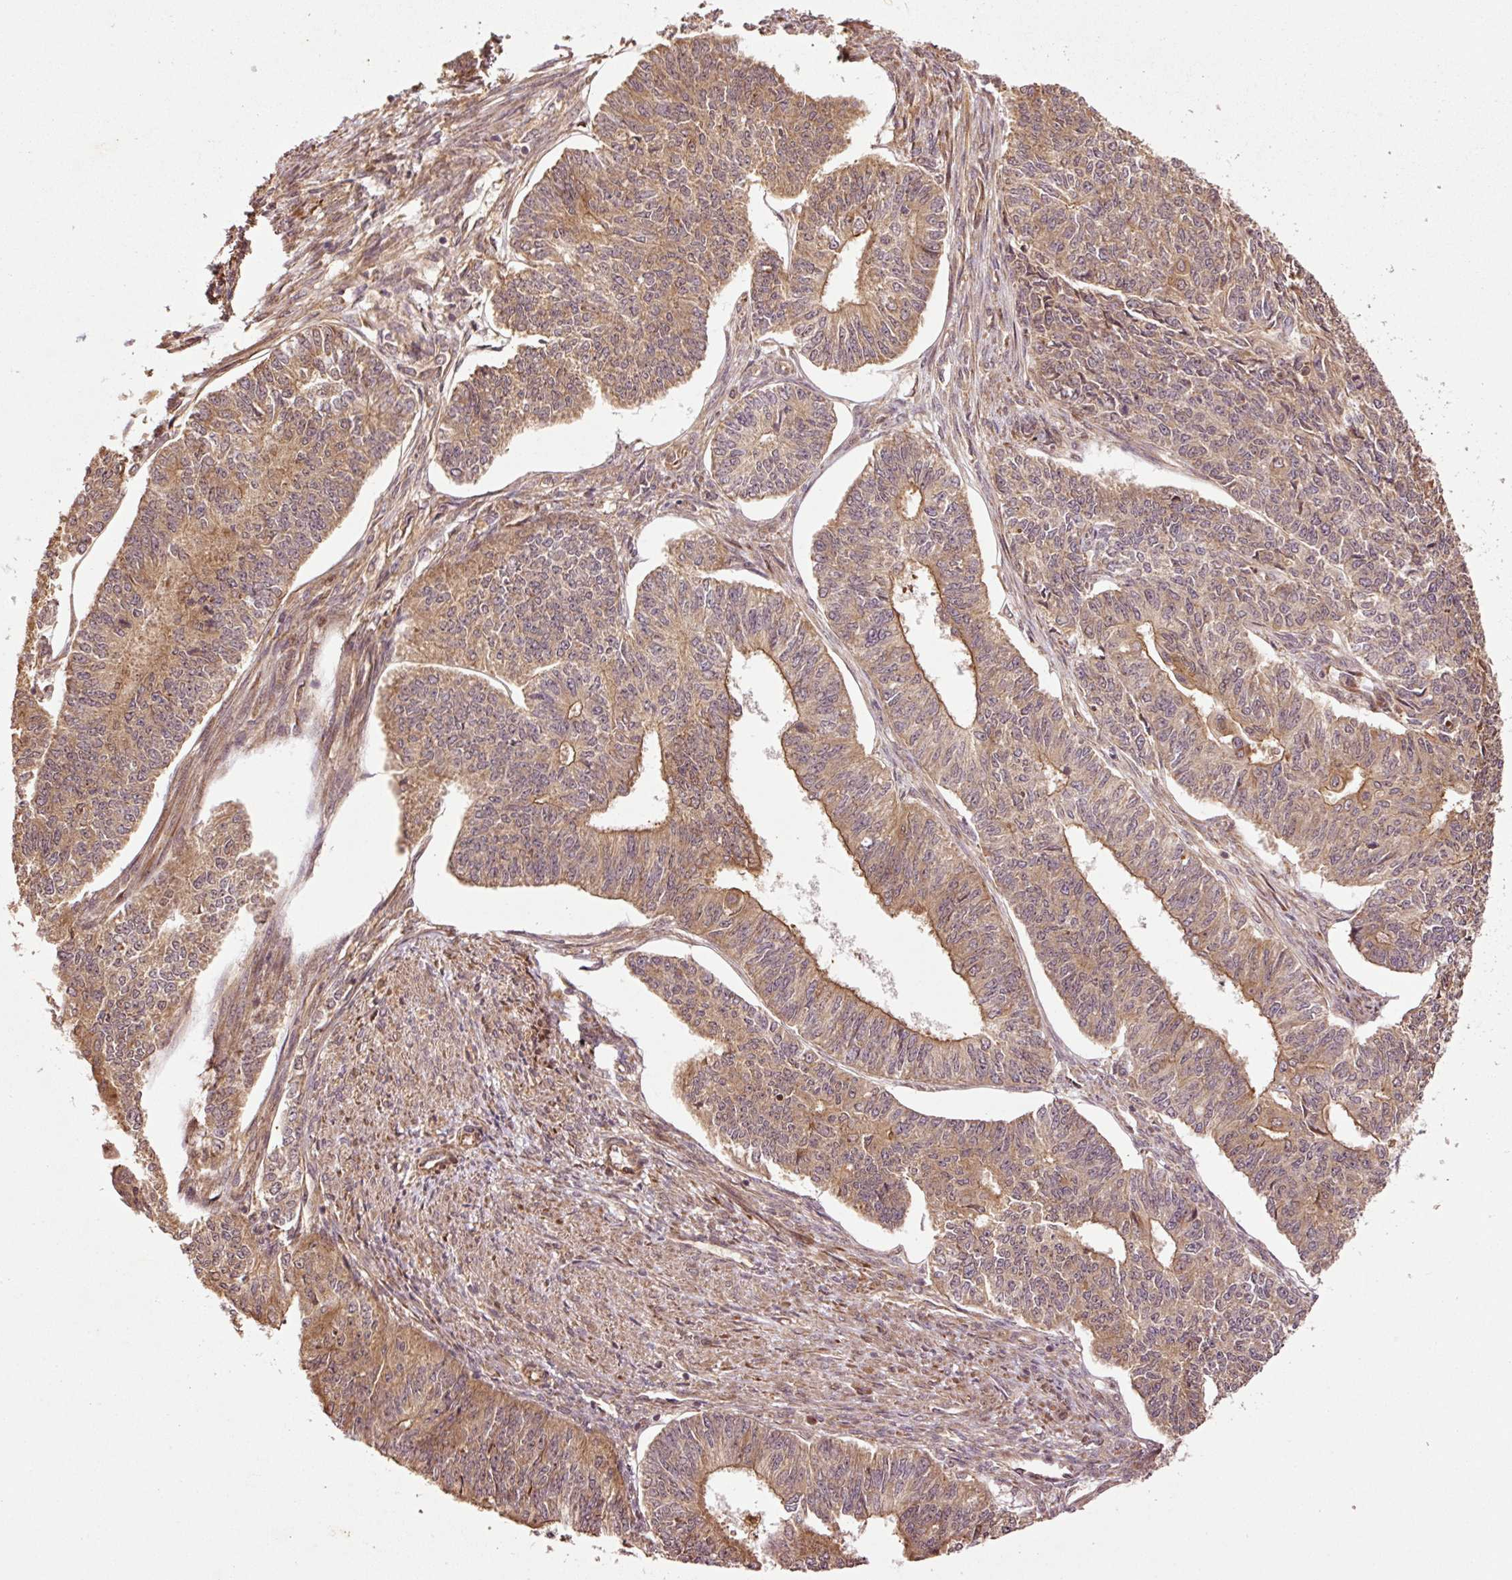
{"staining": {"intensity": "moderate", "quantity": "25%-75%", "location": "cytoplasmic/membranous"}, "tissue": "endometrial cancer", "cell_type": "Tumor cells", "image_type": "cancer", "snomed": [{"axis": "morphology", "description": "Adenocarcinoma, NOS"}, {"axis": "topography", "description": "Endometrium"}], "caption": "Immunohistochemistry (IHC) (DAB (3,3'-diaminobenzidine)) staining of adenocarcinoma (endometrial) exhibits moderate cytoplasmic/membranous protein expression in approximately 25%-75% of tumor cells.", "gene": "OXER1", "patient": {"sex": "female", "age": 32}}